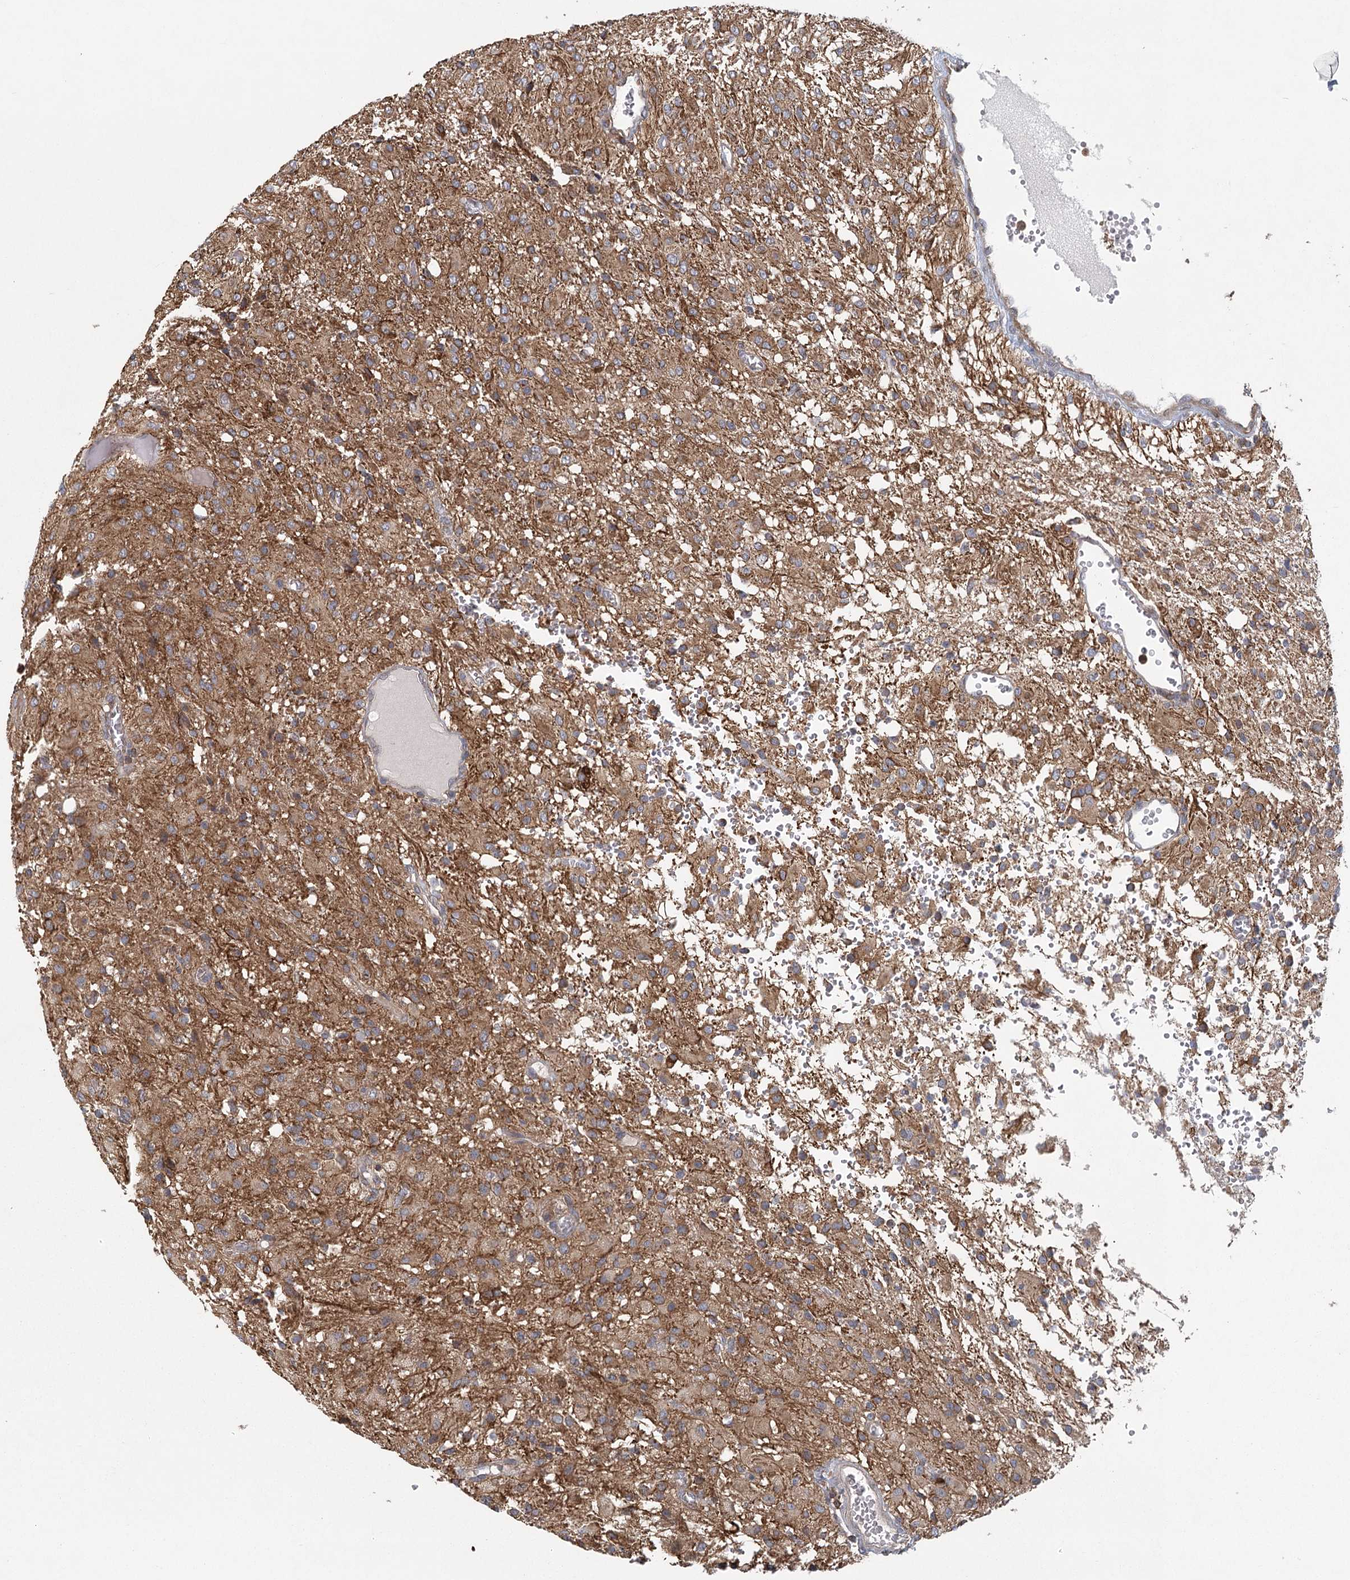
{"staining": {"intensity": "moderate", "quantity": "25%-75%", "location": "cytoplasmic/membranous"}, "tissue": "glioma", "cell_type": "Tumor cells", "image_type": "cancer", "snomed": [{"axis": "morphology", "description": "Glioma, malignant, High grade"}, {"axis": "topography", "description": "Brain"}], "caption": "Immunohistochemistry micrograph of malignant glioma (high-grade) stained for a protein (brown), which shows medium levels of moderate cytoplasmic/membranous staining in about 25%-75% of tumor cells.", "gene": "PLEKHA7", "patient": {"sex": "female", "age": 59}}